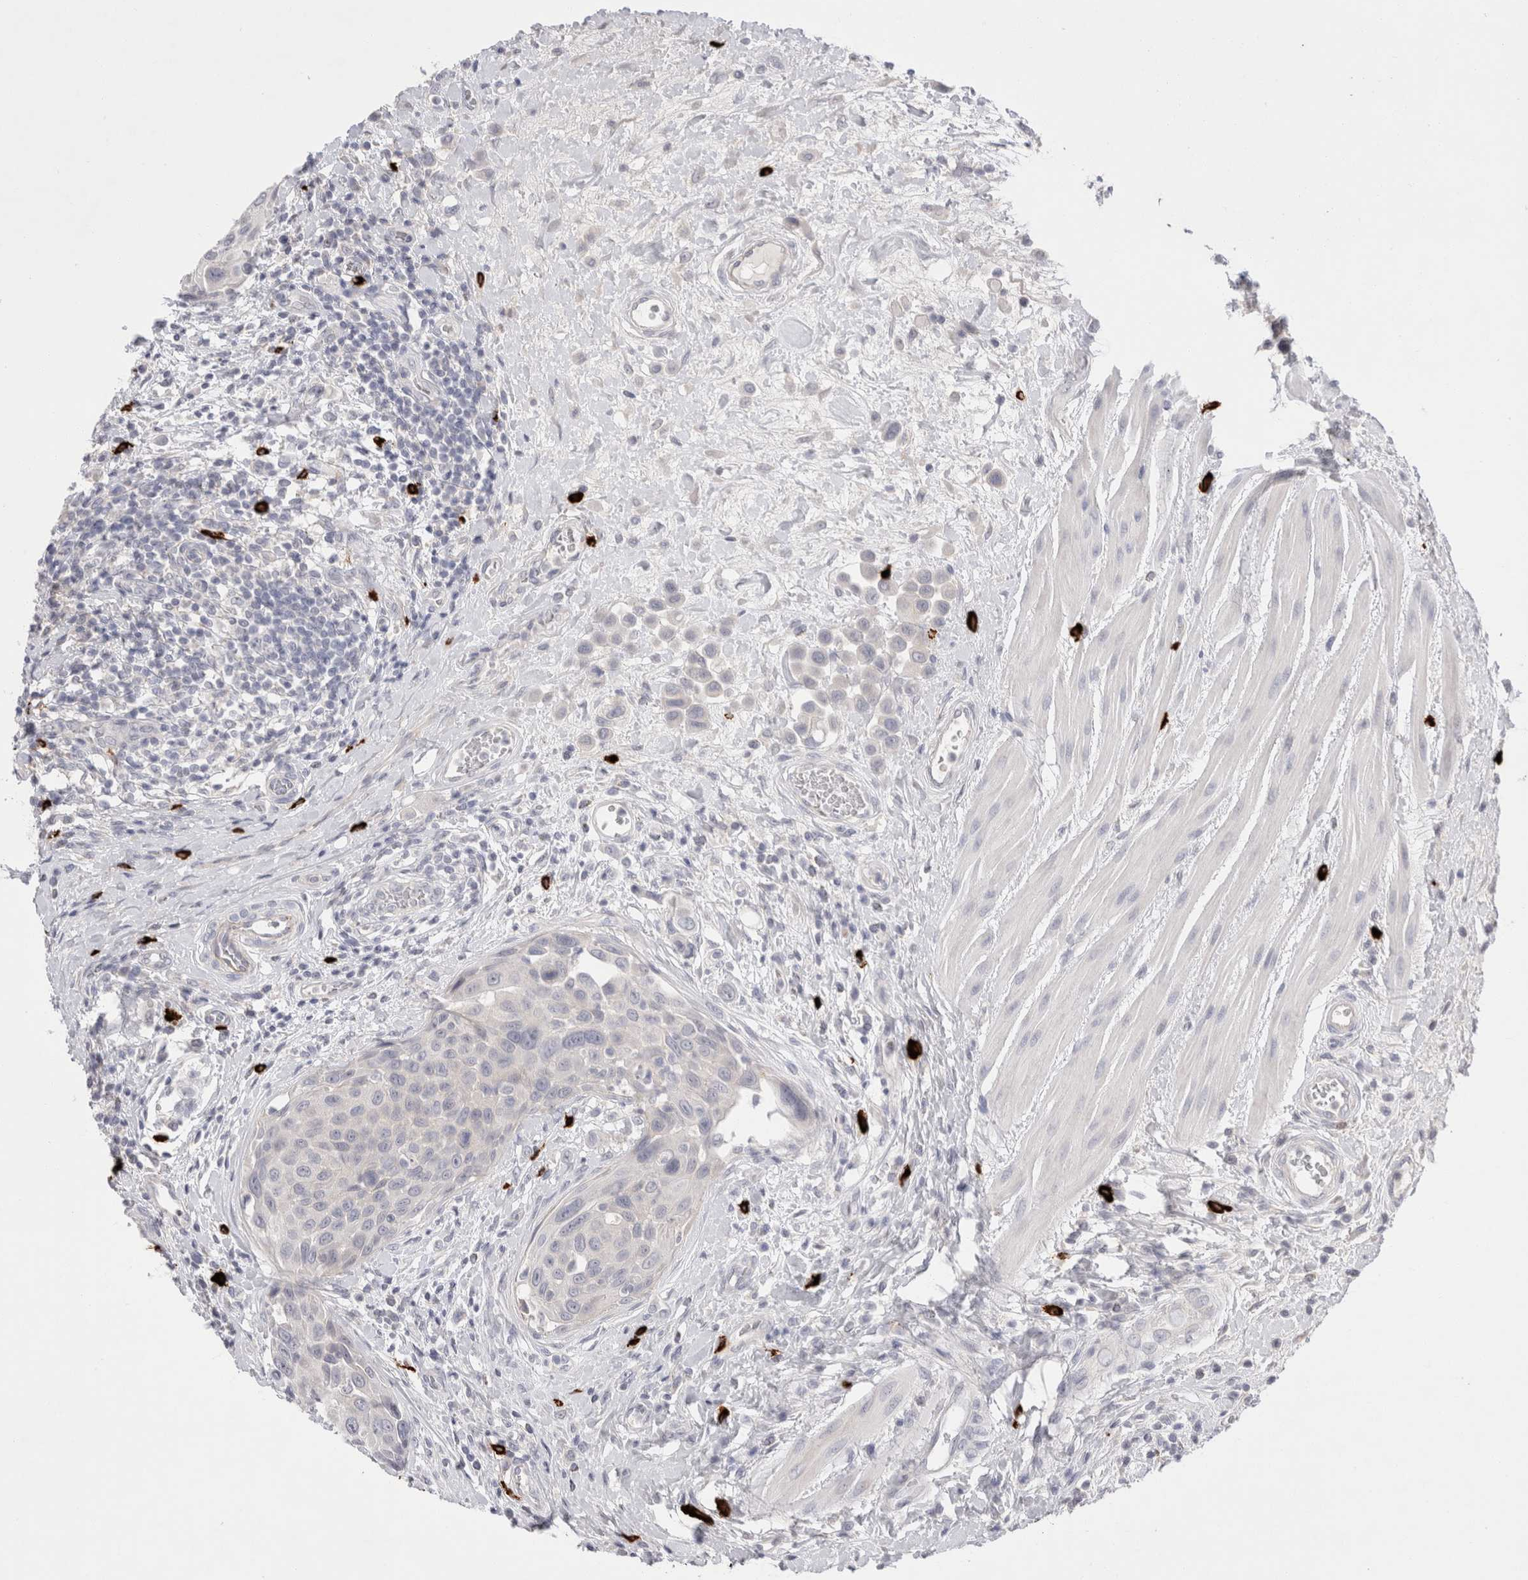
{"staining": {"intensity": "negative", "quantity": "none", "location": "none"}, "tissue": "urothelial cancer", "cell_type": "Tumor cells", "image_type": "cancer", "snomed": [{"axis": "morphology", "description": "Urothelial carcinoma, High grade"}, {"axis": "topography", "description": "Urinary bladder"}], "caption": "Urothelial cancer was stained to show a protein in brown. There is no significant expression in tumor cells.", "gene": "SPINK2", "patient": {"sex": "male", "age": 50}}